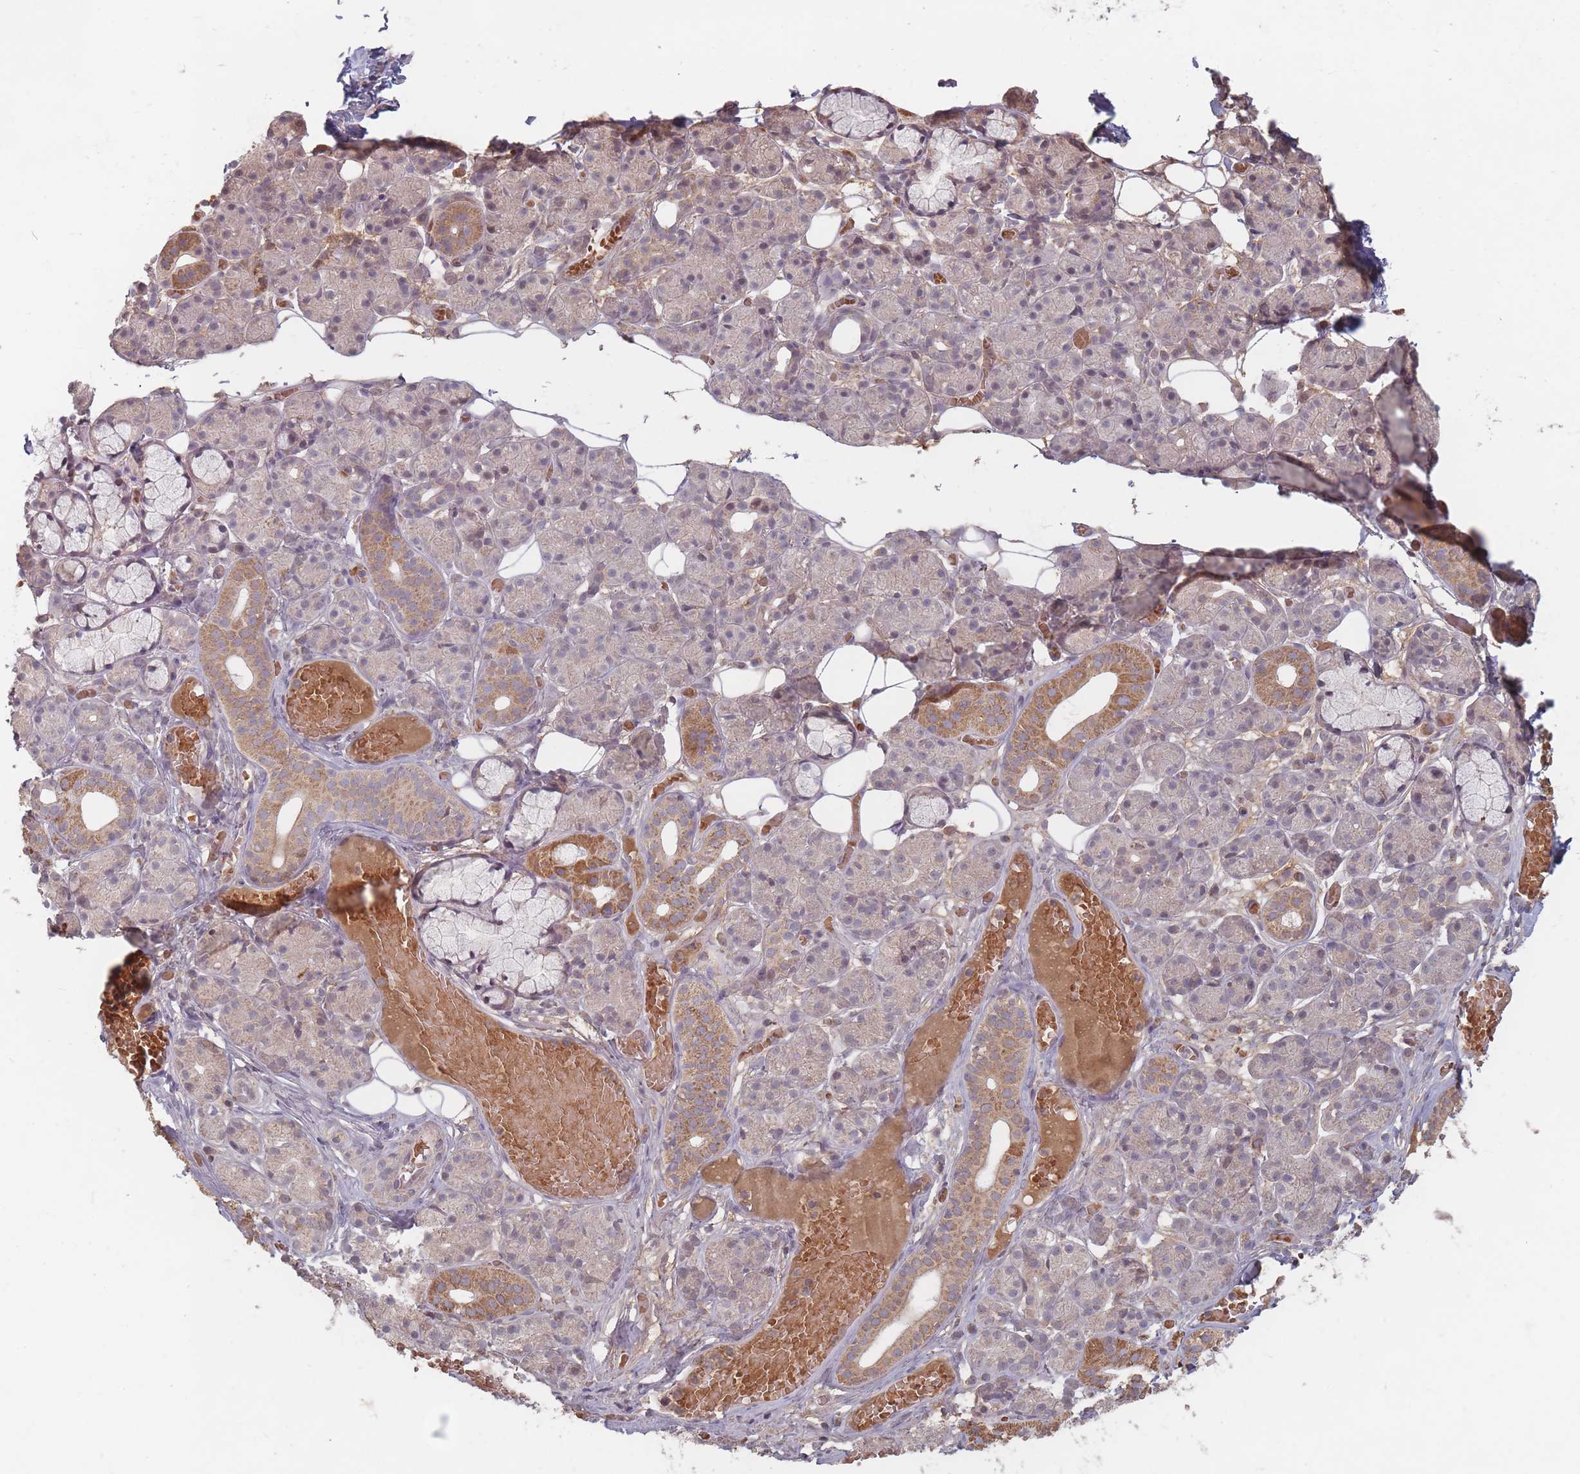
{"staining": {"intensity": "moderate", "quantity": "<25%", "location": "cytoplasmic/membranous"}, "tissue": "salivary gland", "cell_type": "Glandular cells", "image_type": "normal", "snomed": [{"axis": "morphology", "description": "Normal tissue, NOS"}, {"axis": "topography", "description": "Salivary gland"}], "caption": "Moderate cytoplasmic/membranous protein staining is present in approximately <25% of glandular cells in salivary gland. The protein of interest is shown in brown color, while the nuclei are stained blue.", "gene": "OR2M4", "patient": {"sex": "male", "age": 63}}